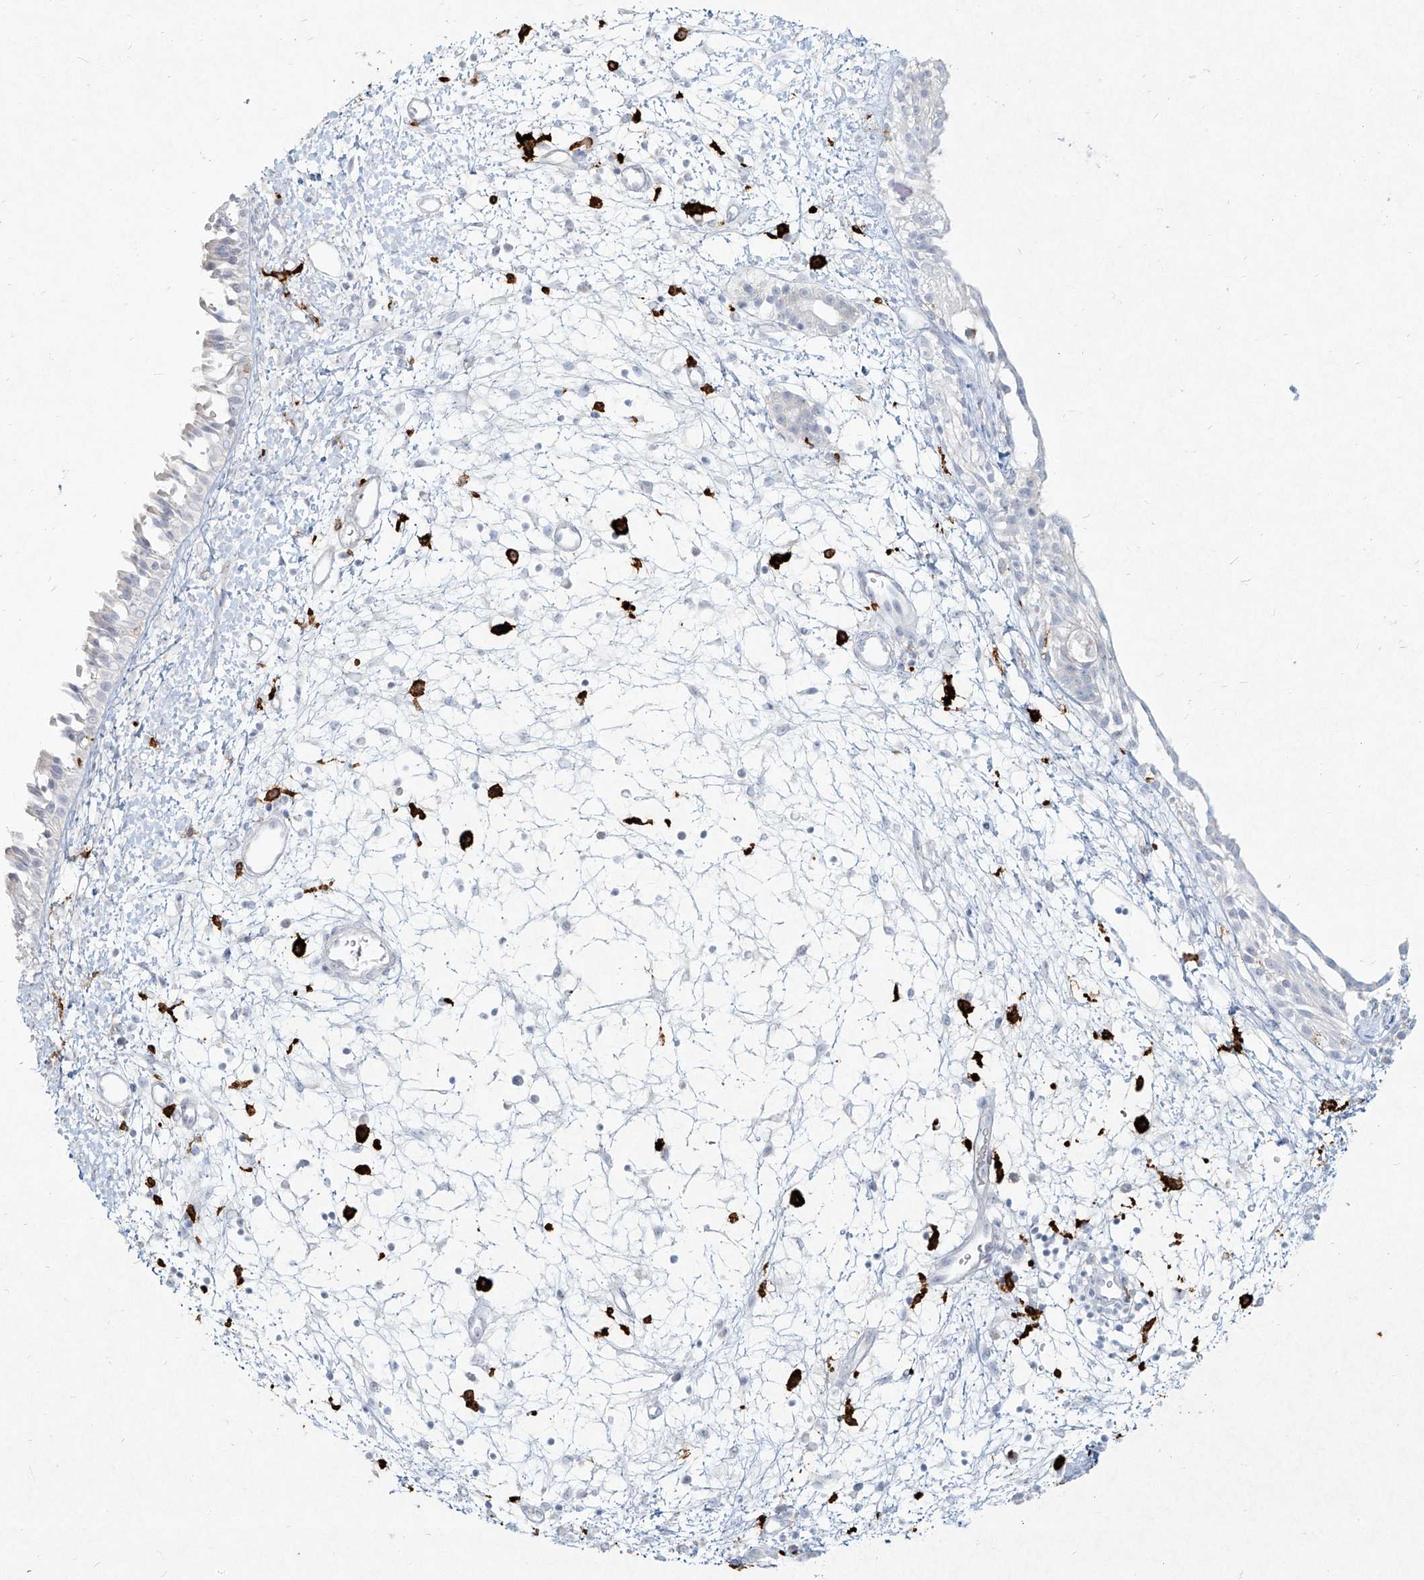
{"staining": {"intensity": "negative", "quantity": "none", "location": "none"}, "tissue": "nasopharynx", "cell_type": "Respiratory epithelial cells", "image_type": "normal", "snomed": [{"axis": "morphology", "description": "Normal tissue, NOS"}, {"axis": "topography", "description": "Nasopharynx"}], "caption": "Protein analysis of unremarkable nasopharynx displays no significant staining in respiratory epithelial cells.", "gene": "CD209", "patient": {"sex": "male", "age": 22}}